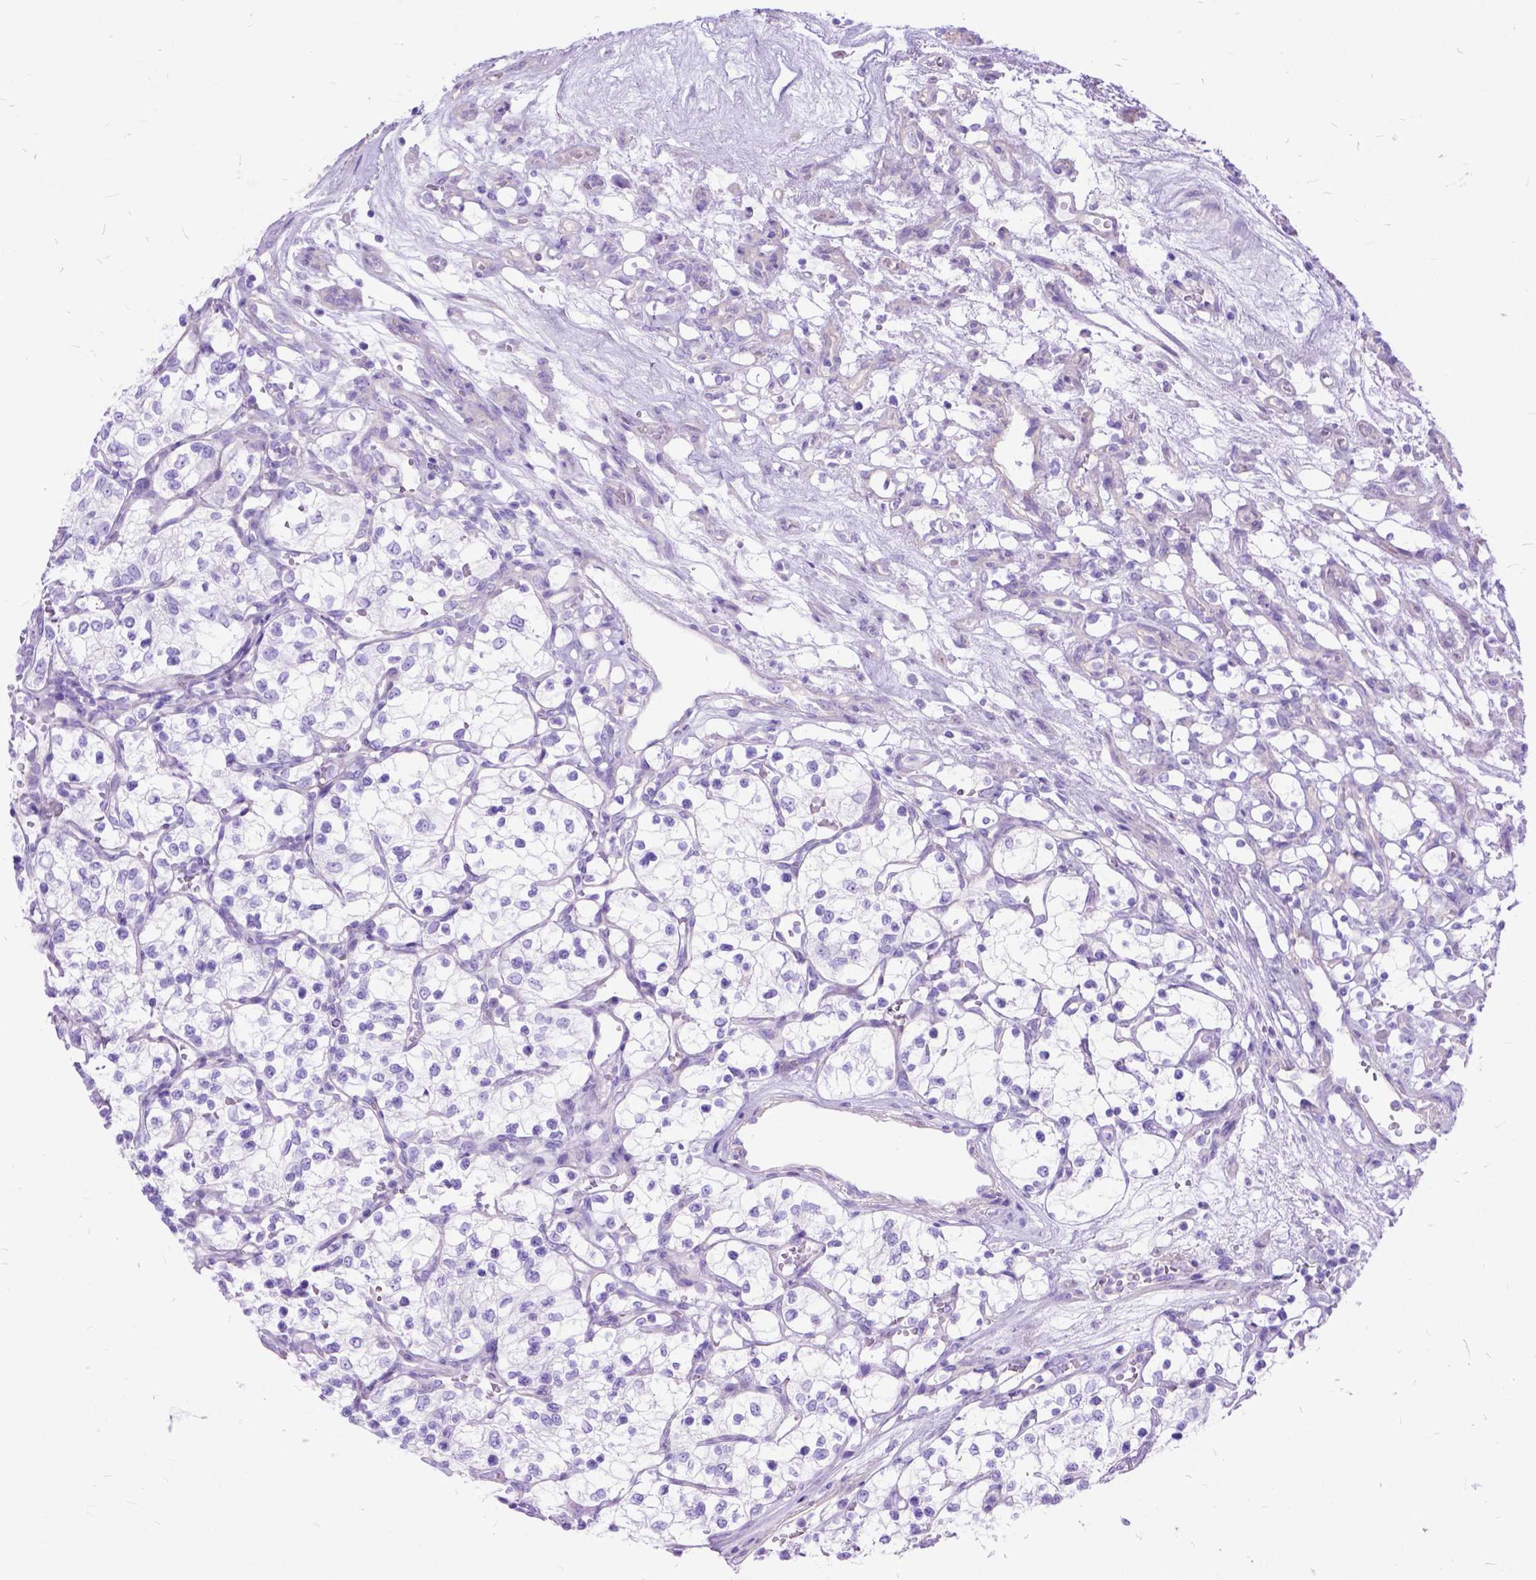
{"staining": {"intensity": "negative", "quantity": "none", "location": "none"}, "tissue": "renal cancer", "cell_type": "Tumor cells", "image_type": "cancer", "snomed": [{"axis": "morphology", "description": "Adenocarcinoma, NOS"}, {"axis": "topography", "description": "Kidney"}], "caption": "An image of human renal cancer (adenocarcinoma) is negative for staining in tumor cells. The staining was performed using DAB (3,3'-diaminobenzidine) to visualize the protein expression in brown, while the nuclei were stained in blue with hematoxylin (Magnification: 20x).", "gene": "ARL9", "patient": {"sex": "female", "age": 69}}